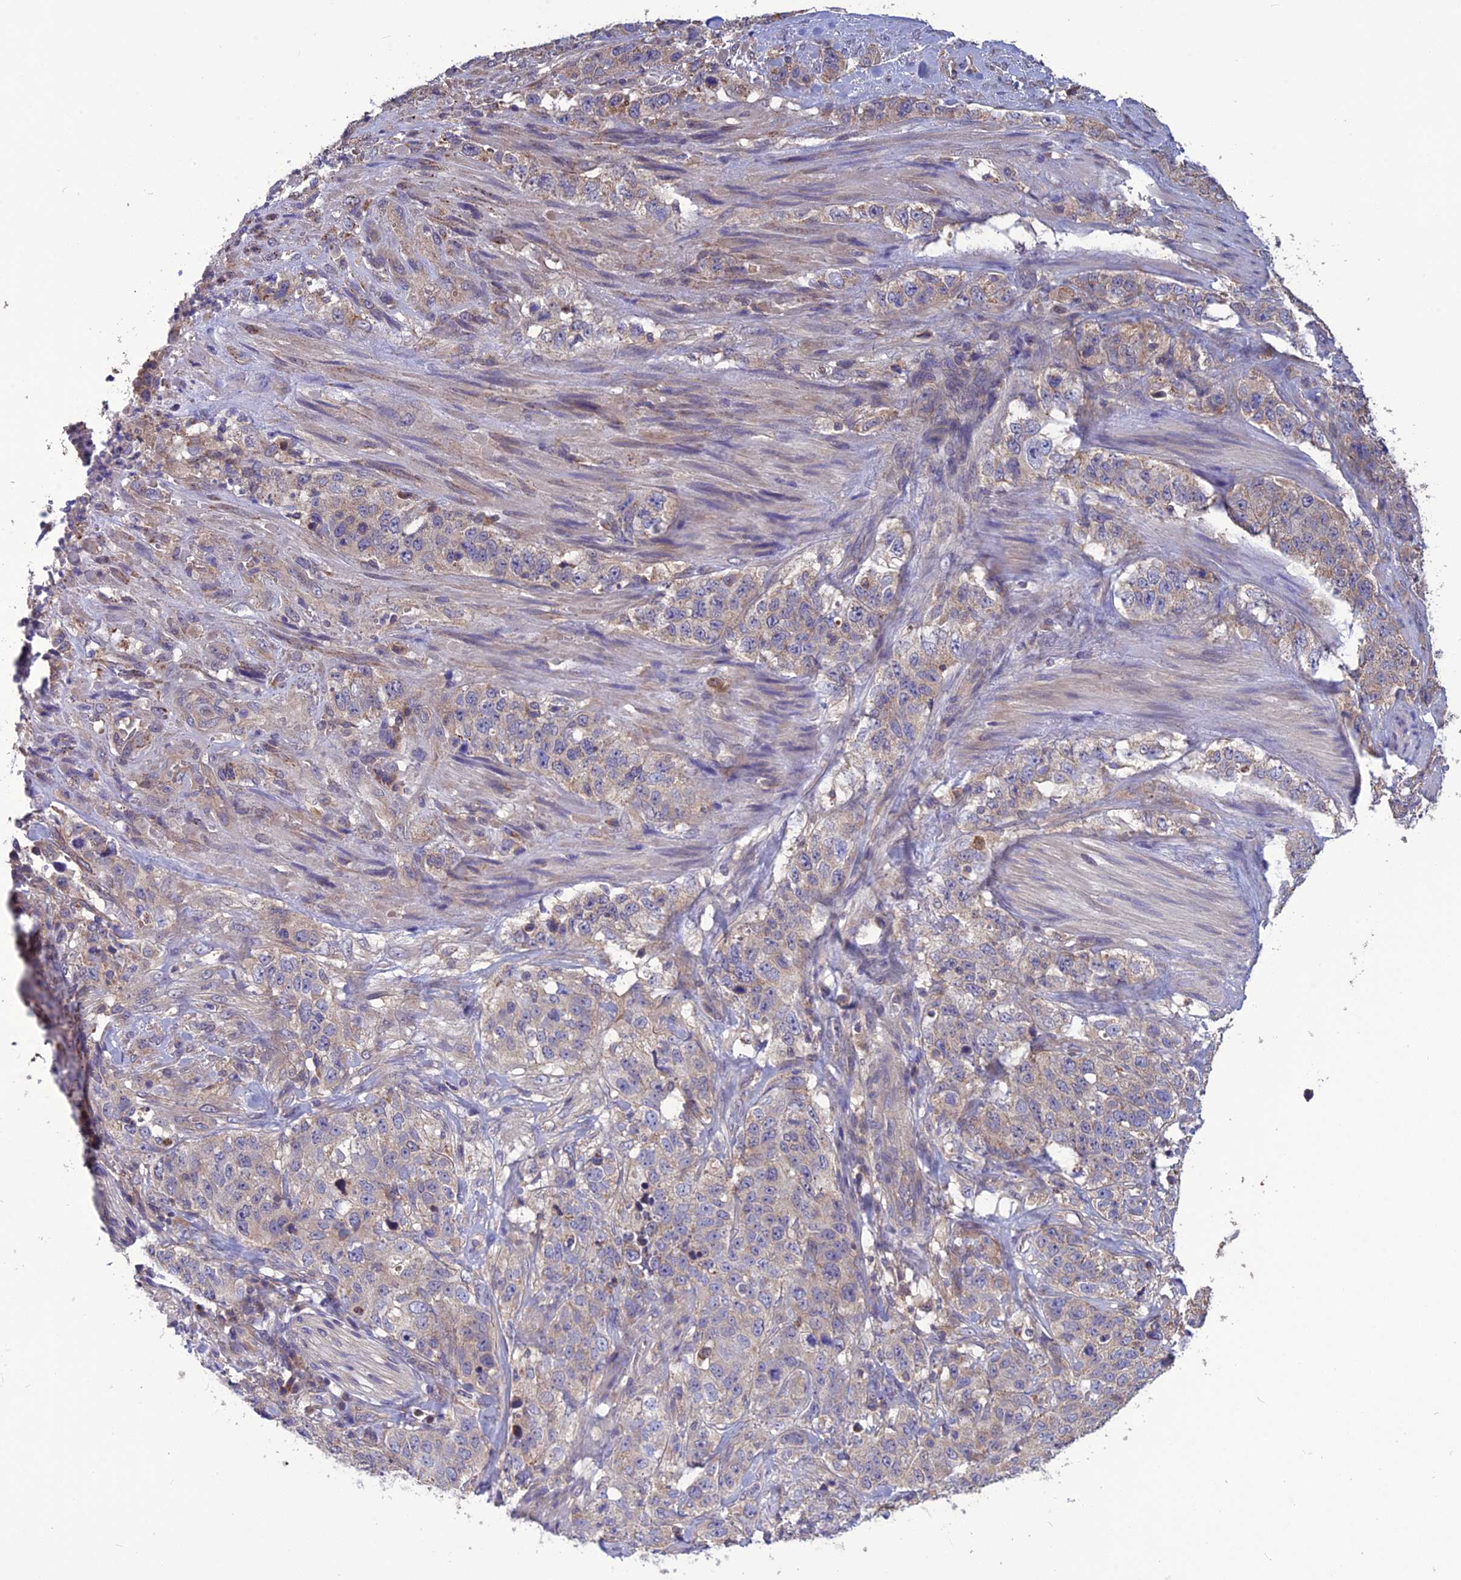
{"staining": {"intensity": "weak", "quantity": "<25%", "location": "cytoplasmic/membranous"}, "tissue": "stomach cancer", "cell_type": "Tumor cells", "image_type": "cancer", "snomed": [{"axis": "morphology", "description": "Adenocarcinoma, NOS"}, {"axis": "topography", "description": "Stomach"}], "caption": "Tumor cells are negative for brown protein staining in stomach cancer (adenocarcinoma).", "gene": "PSMF1", "patient": {"sex": "male", "age": 48}}